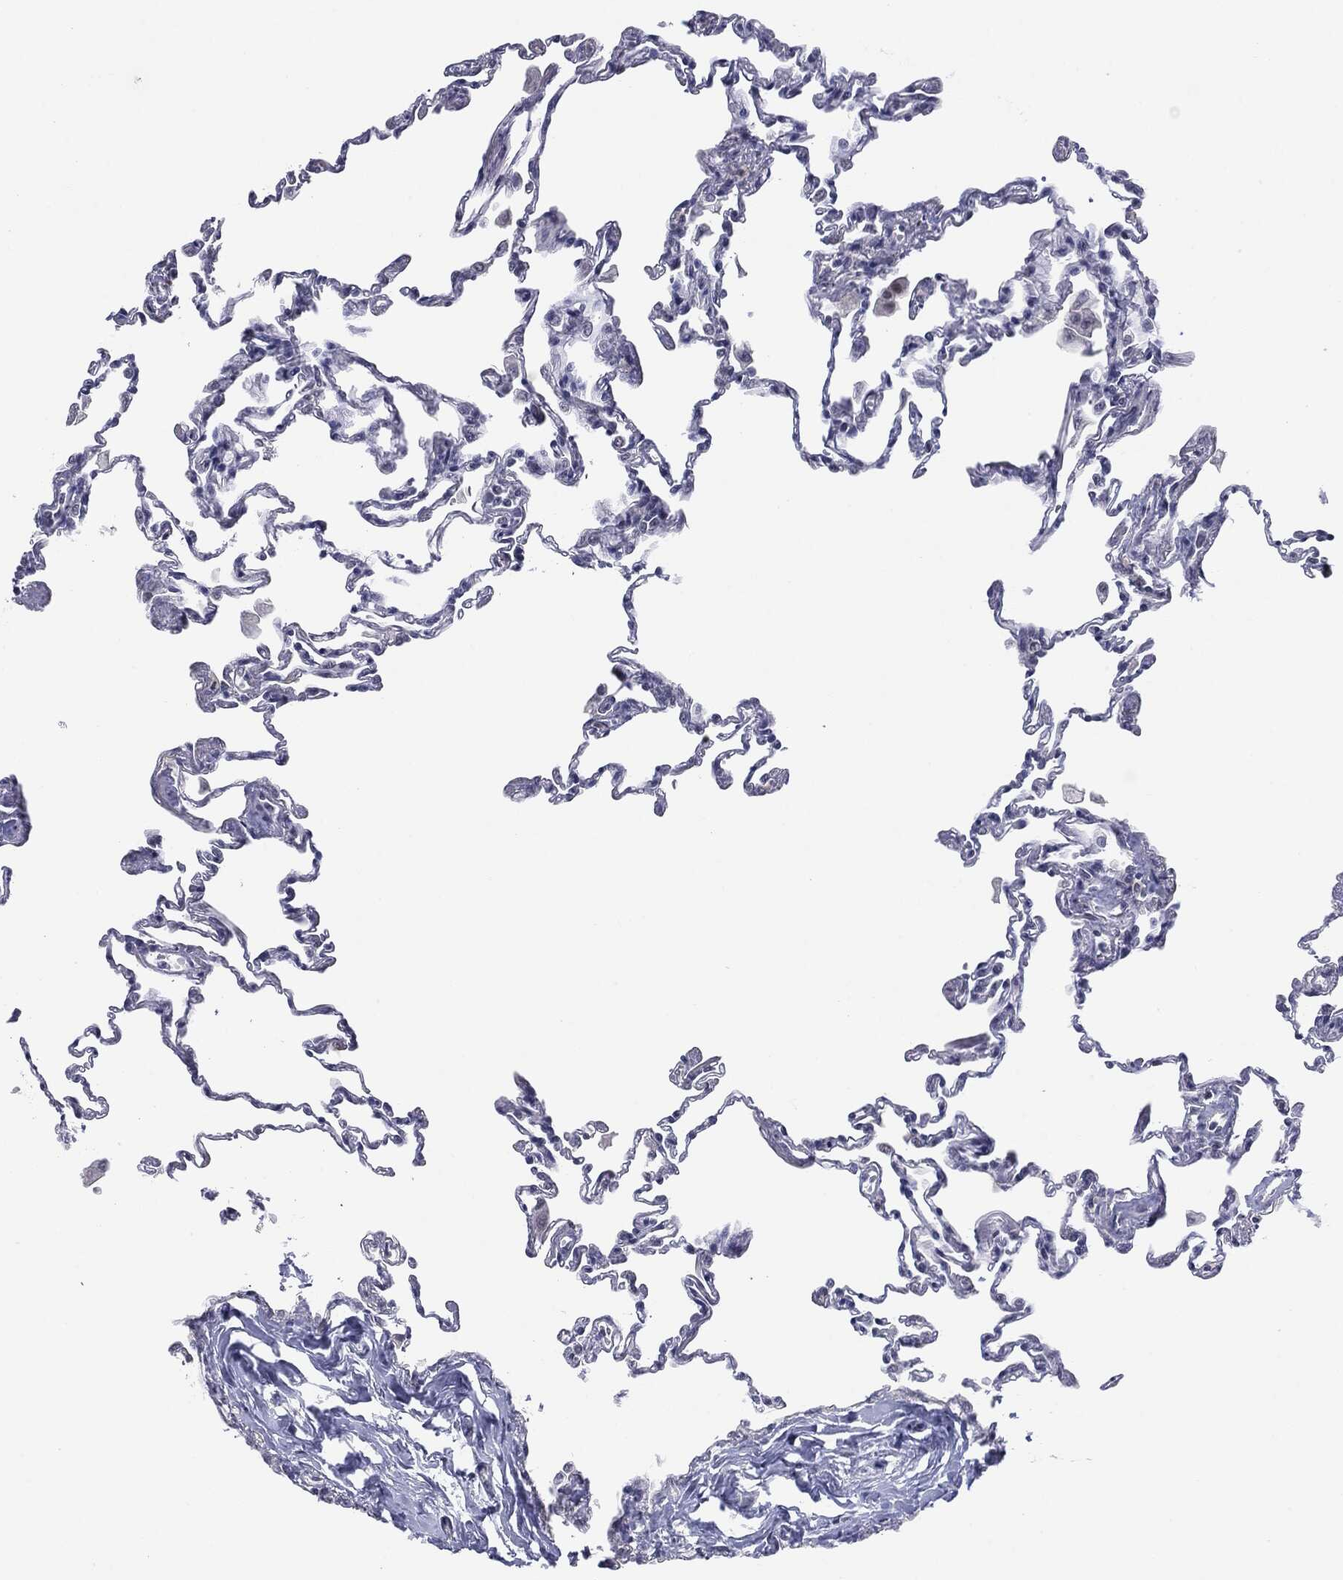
{"staining": {"intensity": "negative", "quantity": "none", "location": "none"}, "tissue": "lung", "cell_type": "Alveolar cells", "image_type": "normal", "snomed": [{"axis": "morphology", "description": "Normal tissue, NOS"}, {"axis": "topography", "description": "Lung"}], "caption": "DAB (3,3'-diaminobenzidine) immunohistochemical staining of unremarkable lung shows no significant expression in alveolar cells. (Immunohistochemistry, brightfield microscopy, high magnification).", "gene": "SLC5A5", "patient": {"sex": "female", "age": 57}}